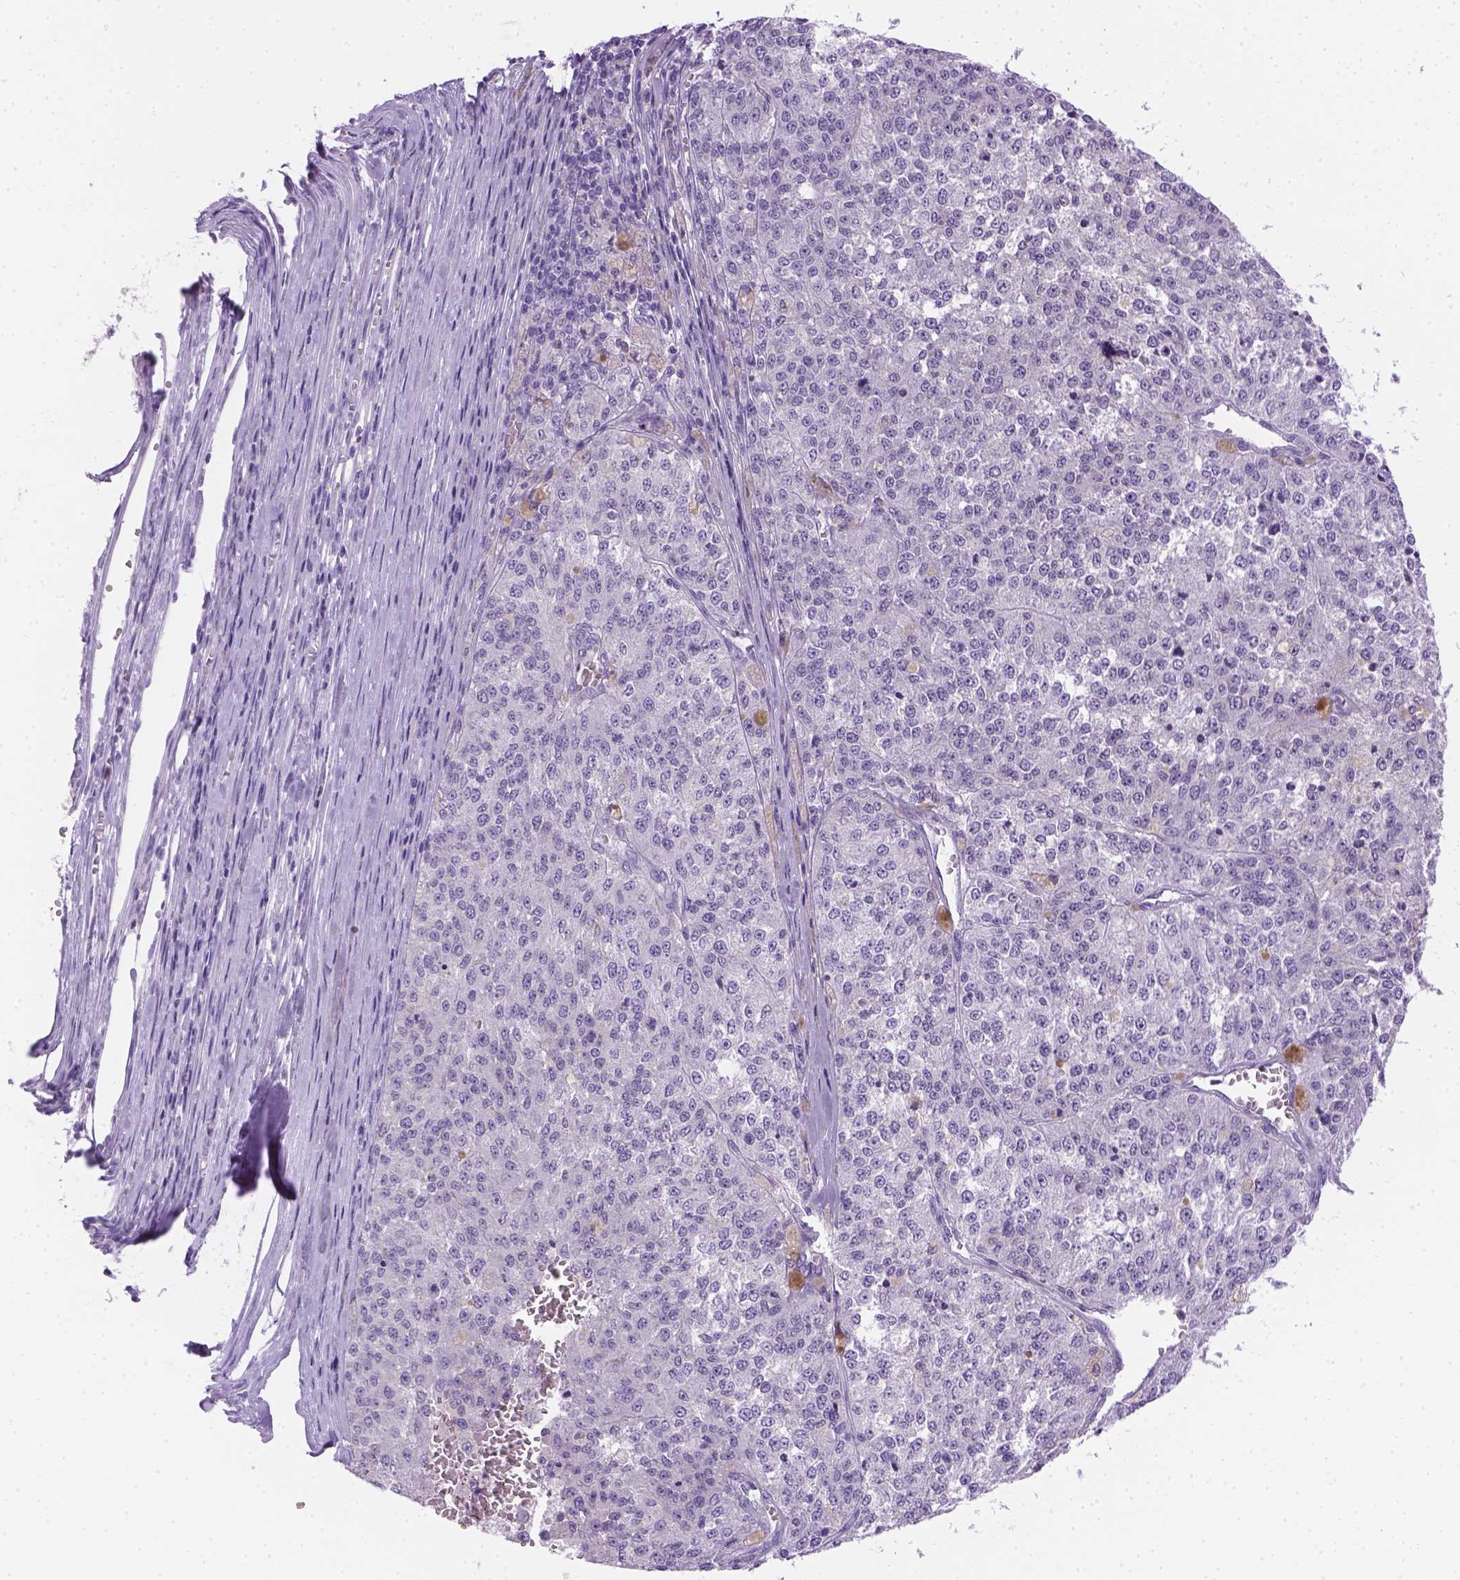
{"staining": {"intensity": "negative", "quantity": "none", "location": "none"}, "tissue": "melanoma", "cell_type": "Tumor cells", "image_type": "cancer", "snomed": [{"axis": "morphology", "description": "Malignant melanoma, Metastatic site"}, {"axis": "topography", "description": "Lymph node"}], "caption": "This is an immunohistochemistry (IHC) image of malignant melanoma (metastatic site). There is no staining in tumor cells.", "gene": "TMEM38A", "patient": {"sex": "female", "age": 64}}